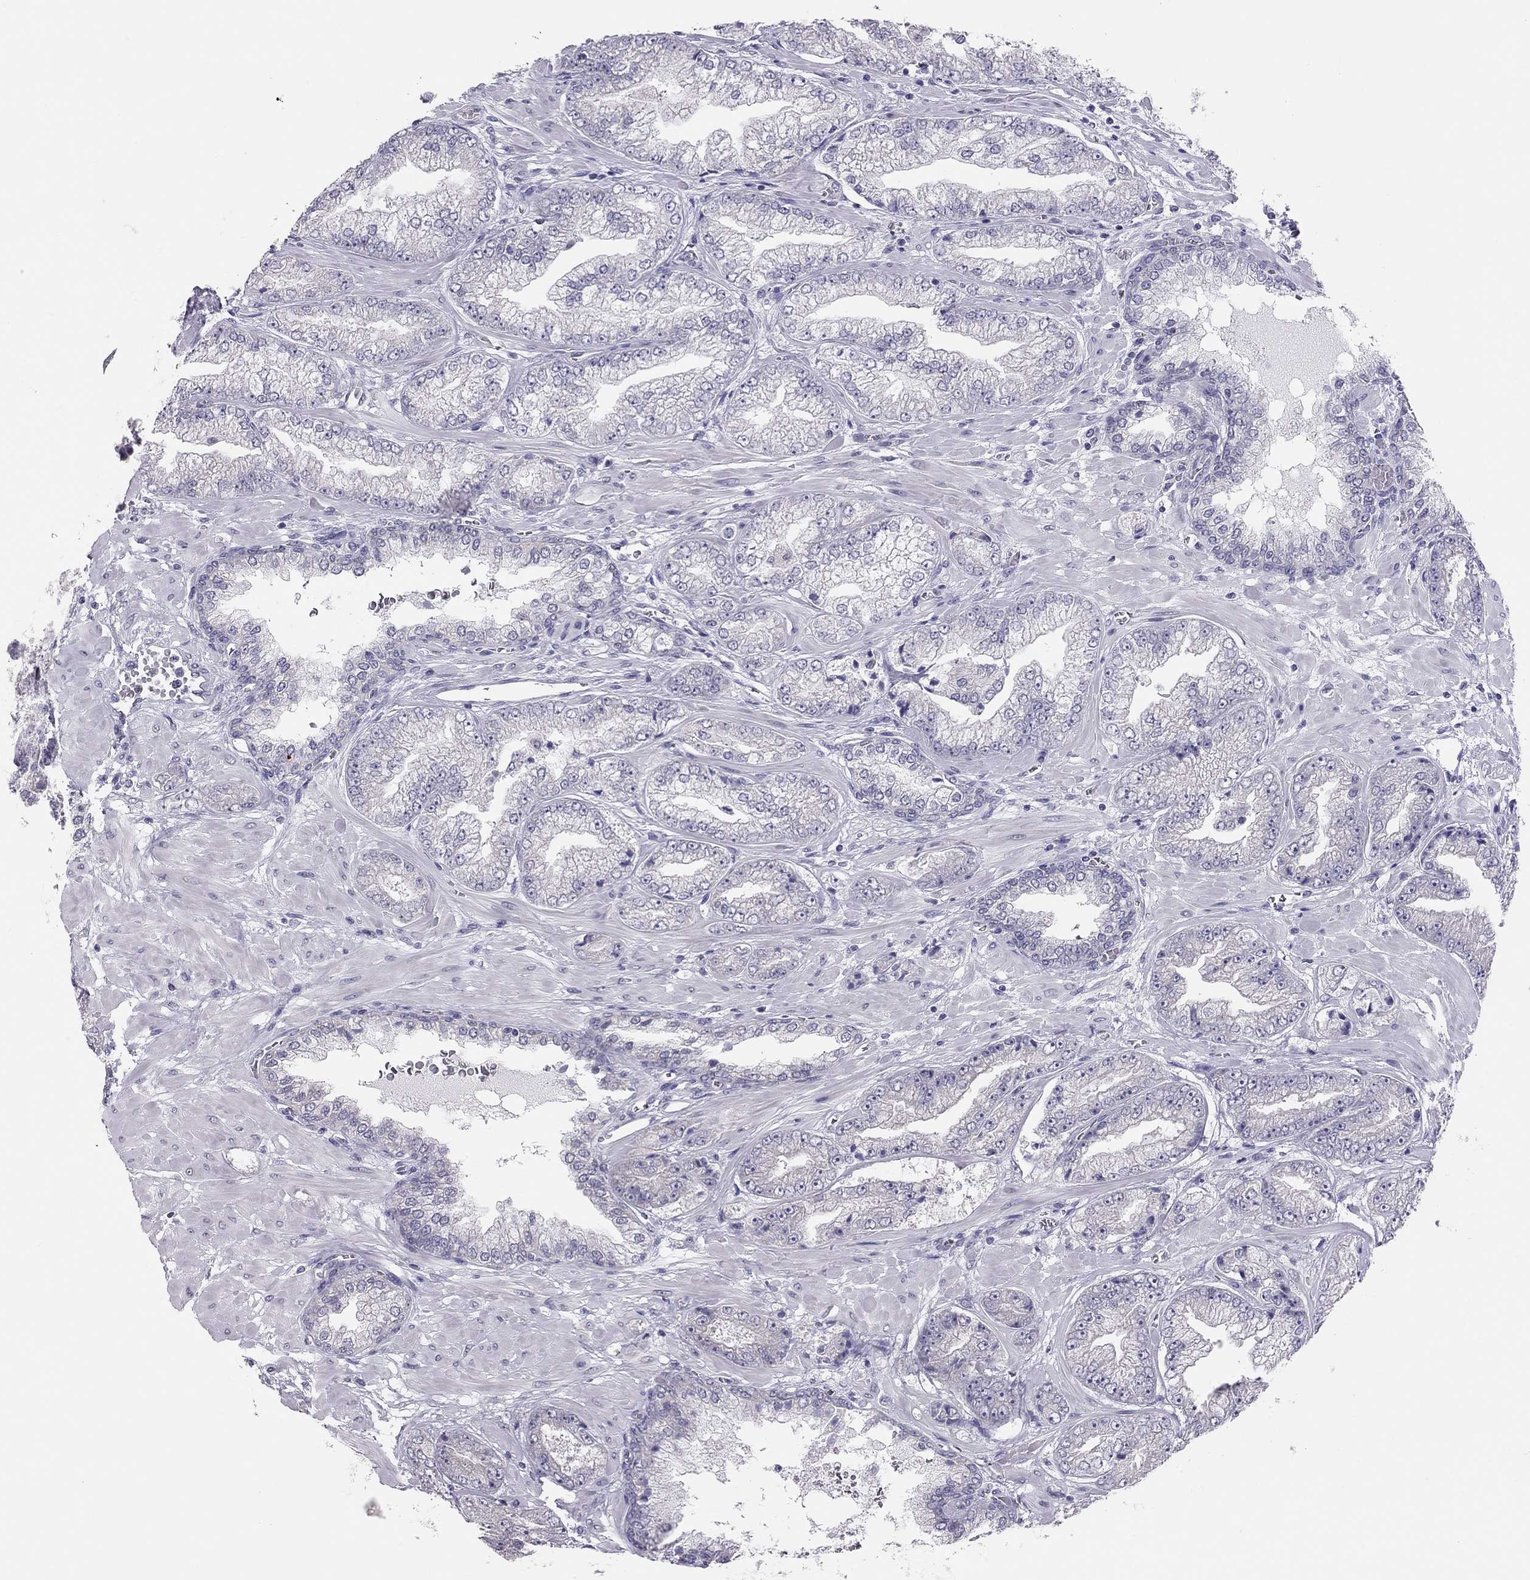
{"staining": {"intensity": "negative", "quantity": "none", "location": "none"}, "tissue": "prostate cancer", "cell_type": "Tumor cells", "image_type": "cancer", "snomed": [{"axis": "morphology", "description": "Adenocarcinoma, Low grade"}, {"axis": "topography", "description": "Prostate"}], "caption": "Immunohistochemistry micrograph of prostate adenocarcinoma (low-grade) stained for a protein (brown), which demonstrates no expression in tumor cells.", "gene": "HSF2BP", "patient": {"sex": "male", "age": 57}}